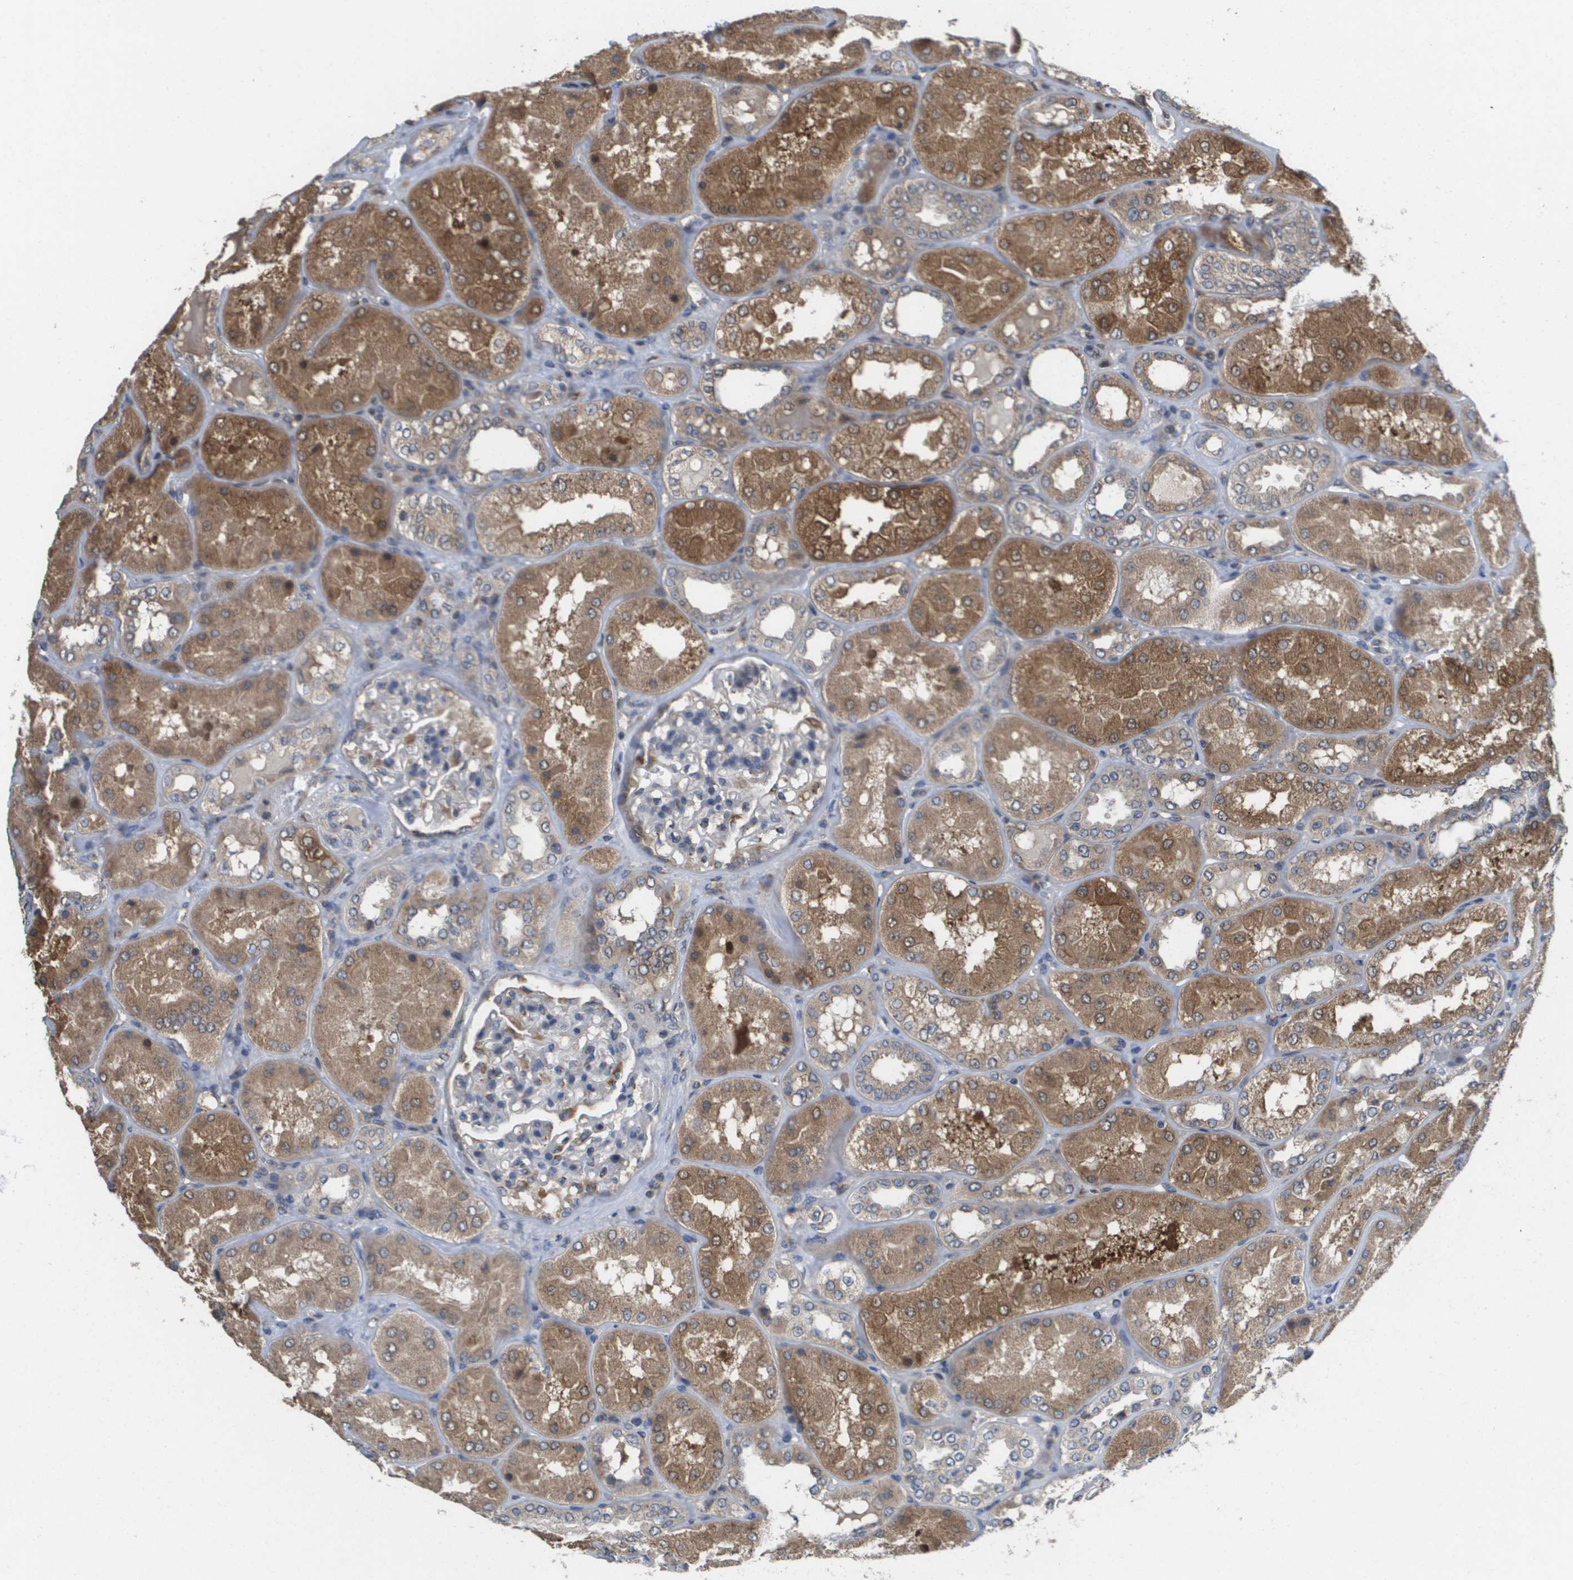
{"staining": {"intensity": "moderate", "quantity": "25%-75%", "location": "cytoplasmic/membranous"}, "tissue": "kidney", "cell_type": "Cells in glomeruli", "image_type": "normal", "snomed": [{"axis": "morphology", "description": "Normal tissue, NOS"}, {"axis": "topography", "description": "Kidney"}], "caption": "About 25%-75% of cells in glomeruli in normal human kidney exhibit moderate cytoplasmic/membranous protein expression as visualized by brown immunohistochemical staining.", "gene": "PCK1", "patient": {"sex": "female", "age": 56}}